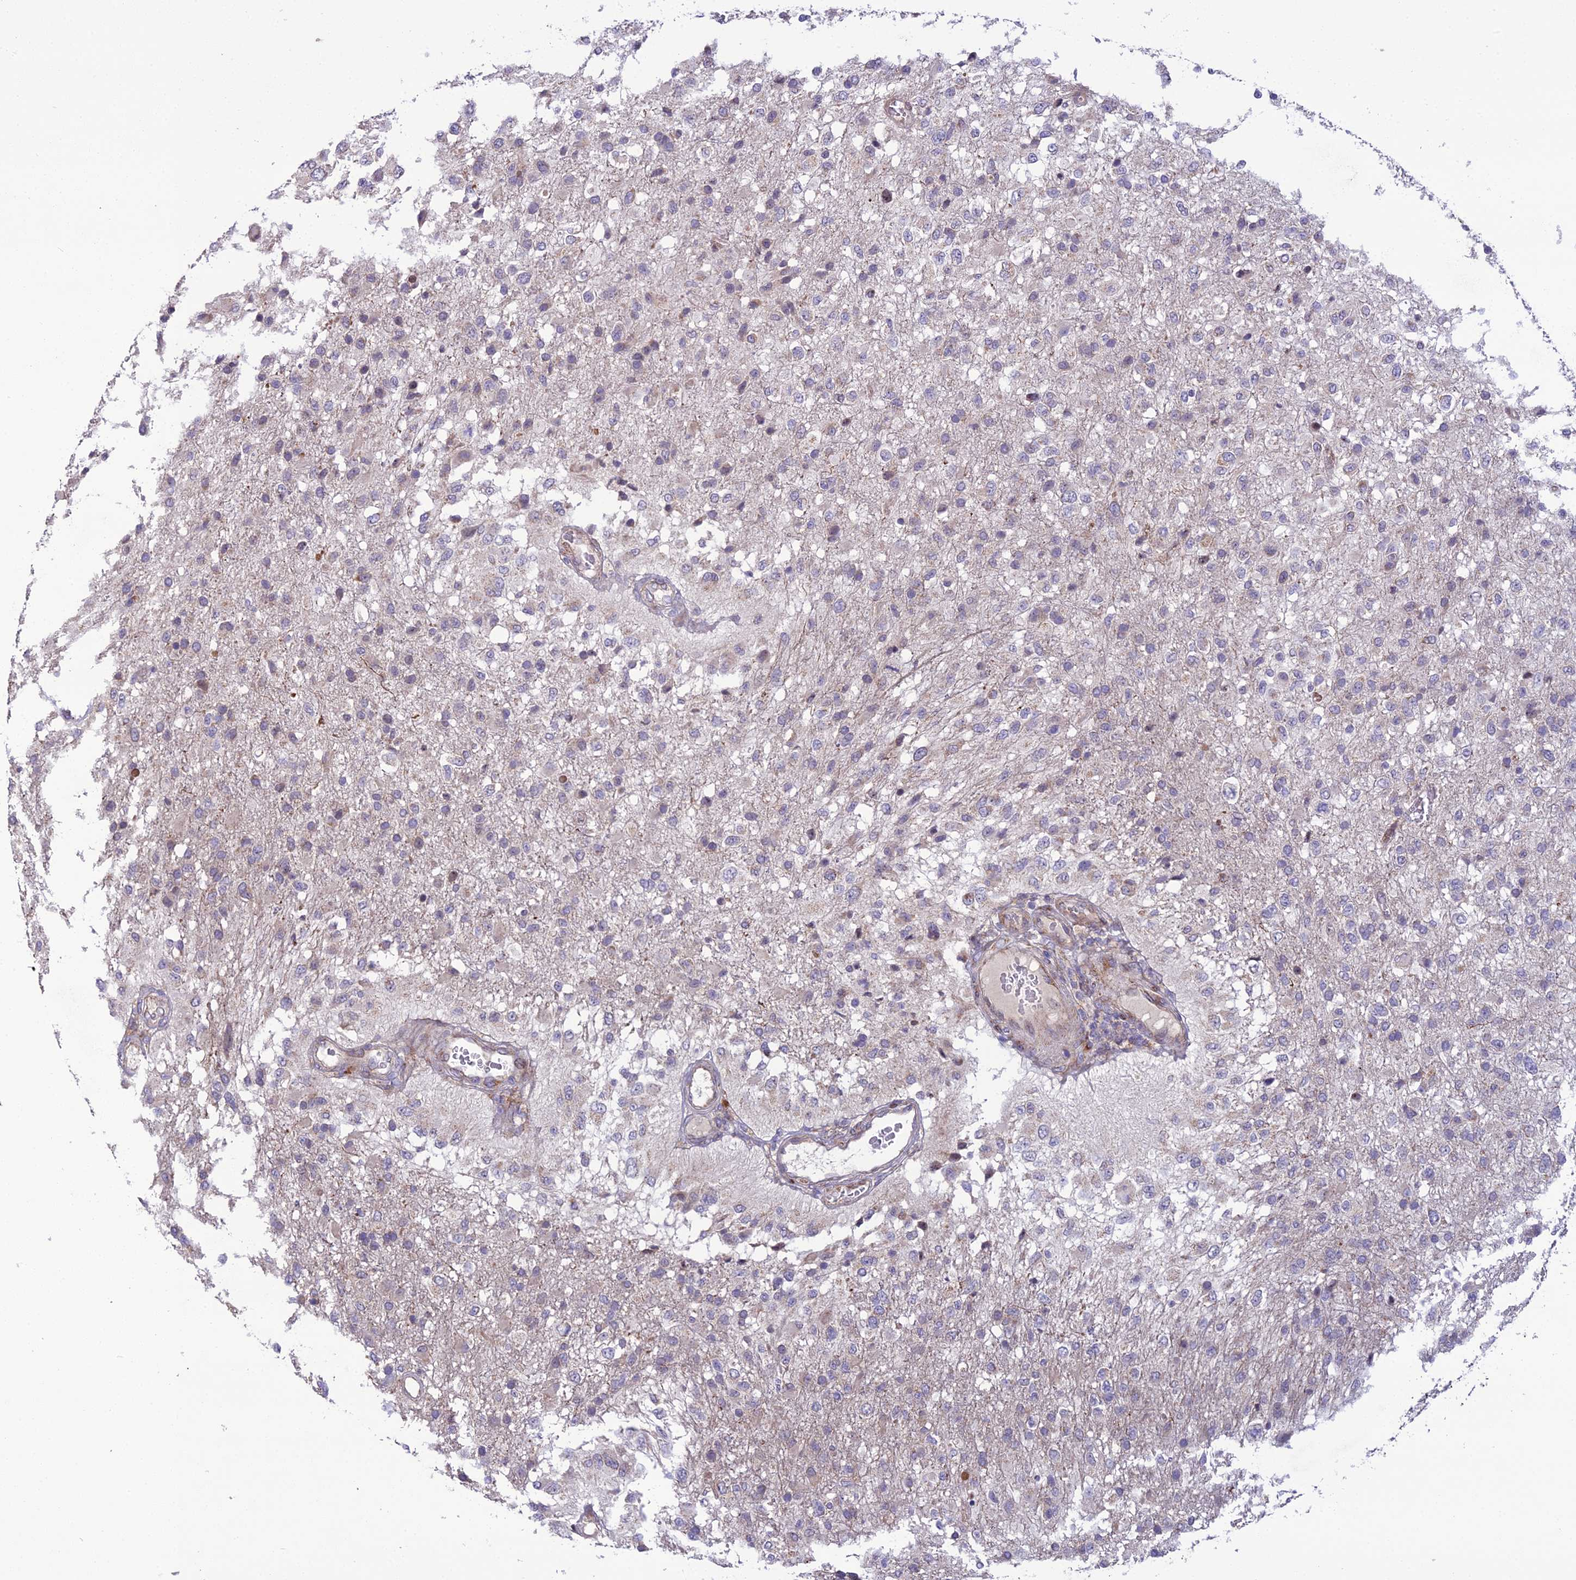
{"staining": {"intensity": "negative", "quantity": "none", "location": "none"}, "tissue": "glioma", "cell_type": "Tumor cells", "image_type": "cancer", "snomed": [{"axis": "morphology", "description": "Glioma, malignant, High grade"}, {"axis": "topography", "description": "Brain"}], "caption": "Photomicrograph shows no protein positivity in tumor cells of glioma tissue.", "gene": "NODAL", "patient": {"sex": "female", "age": 74}}